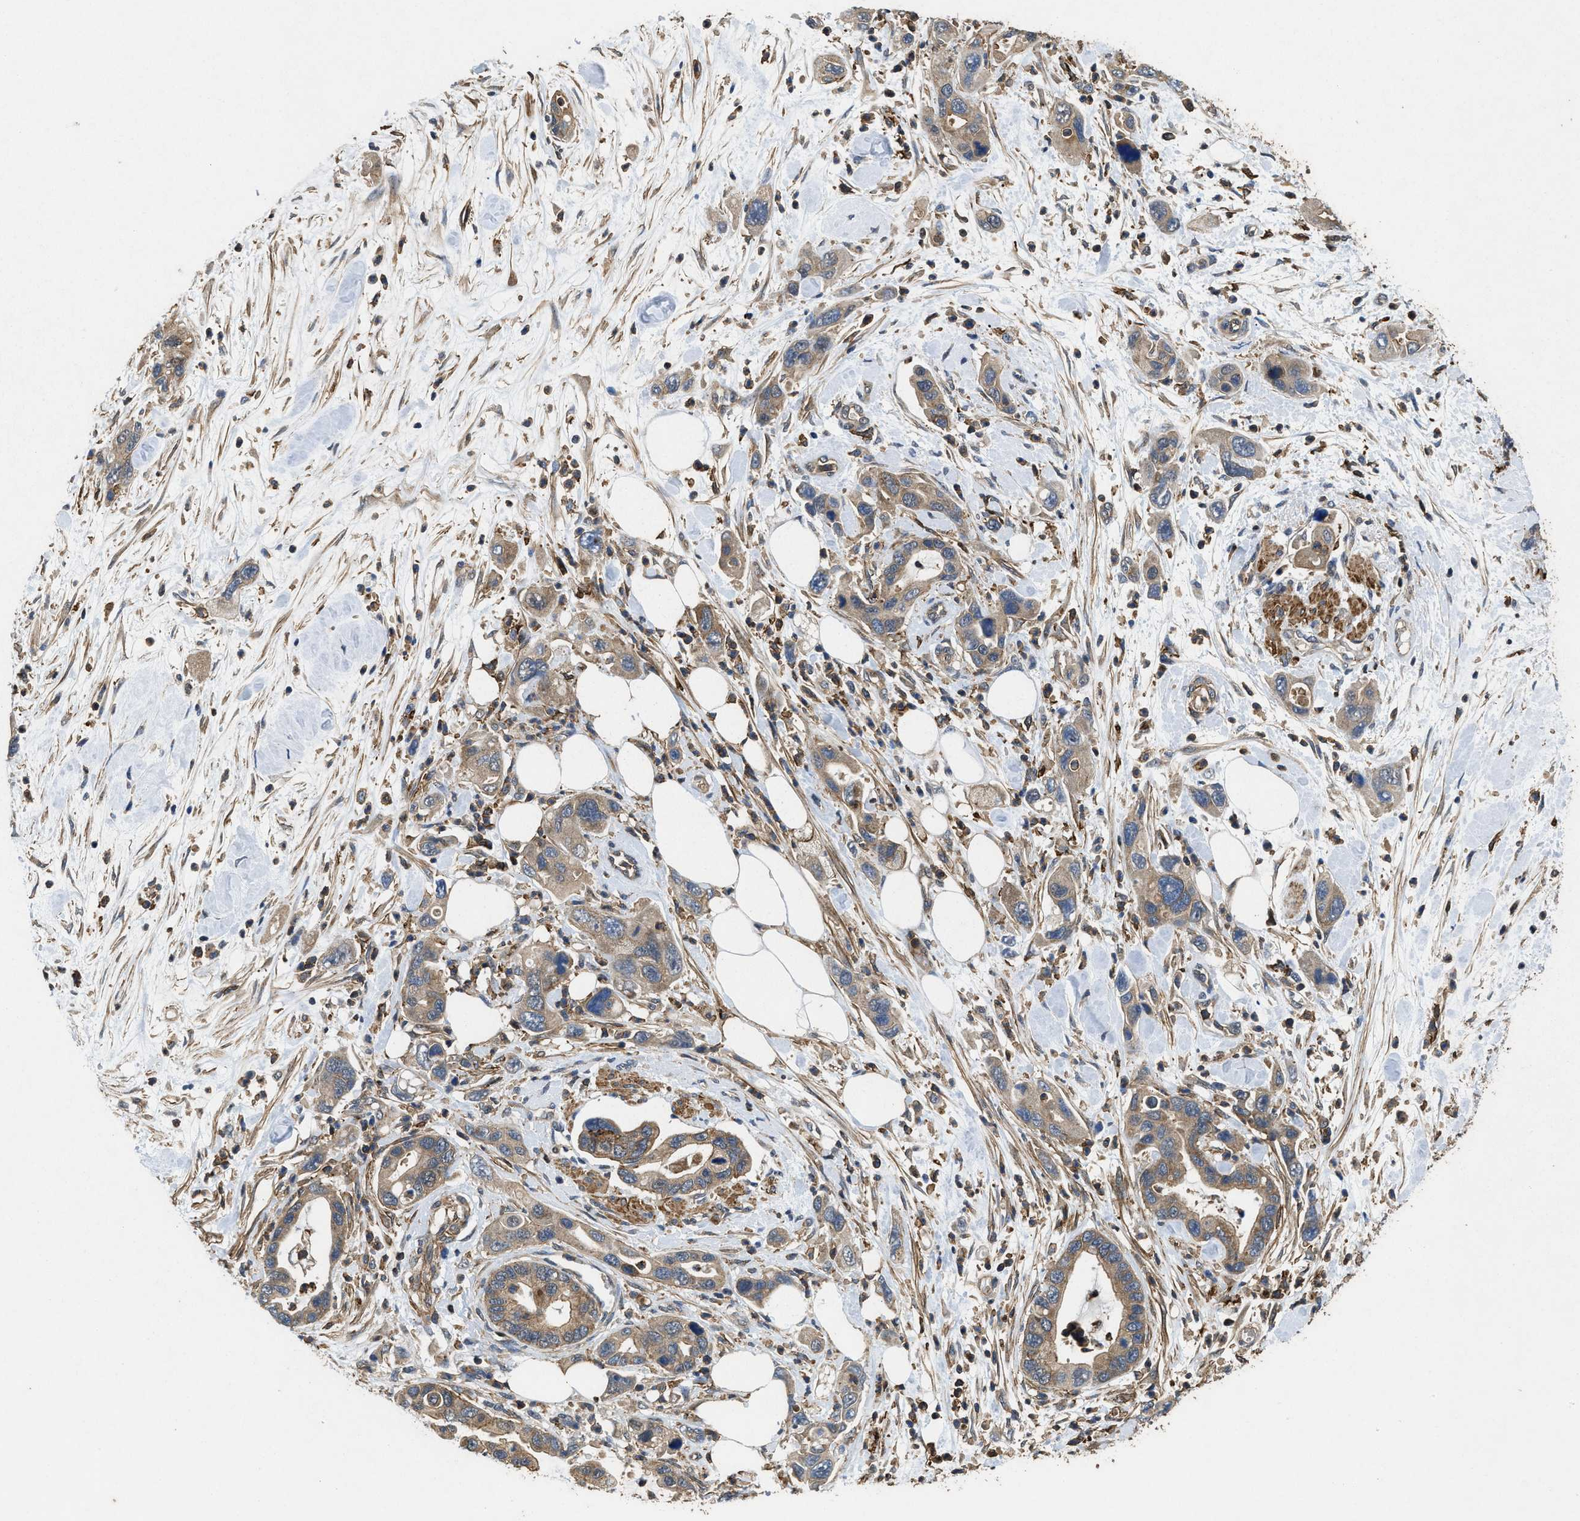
{"staining": {"intensity": "moderate", "quantity": ">75%", "location": "cytoplasmic/membranous"}, "tissue": "pancreatic cancer", "cell_type": "Tumor cells", "image_type": "cancer", "snomed": [{"axis": "morphology", "description": "Normal tissue, NOS"}, {"axis": "morphology", "description": "Adenocarcinoma, NOS"}, {"axis": "topography", "description": "Pancreas"}], "caption": "Pancreatic adenocarcinoma tissue reveals moderate cytoplasmic/membranous positivity in approximately >75% of tumor cells", "gene": "LINGO2", "patient": {"sex": "female", "age": 71}}